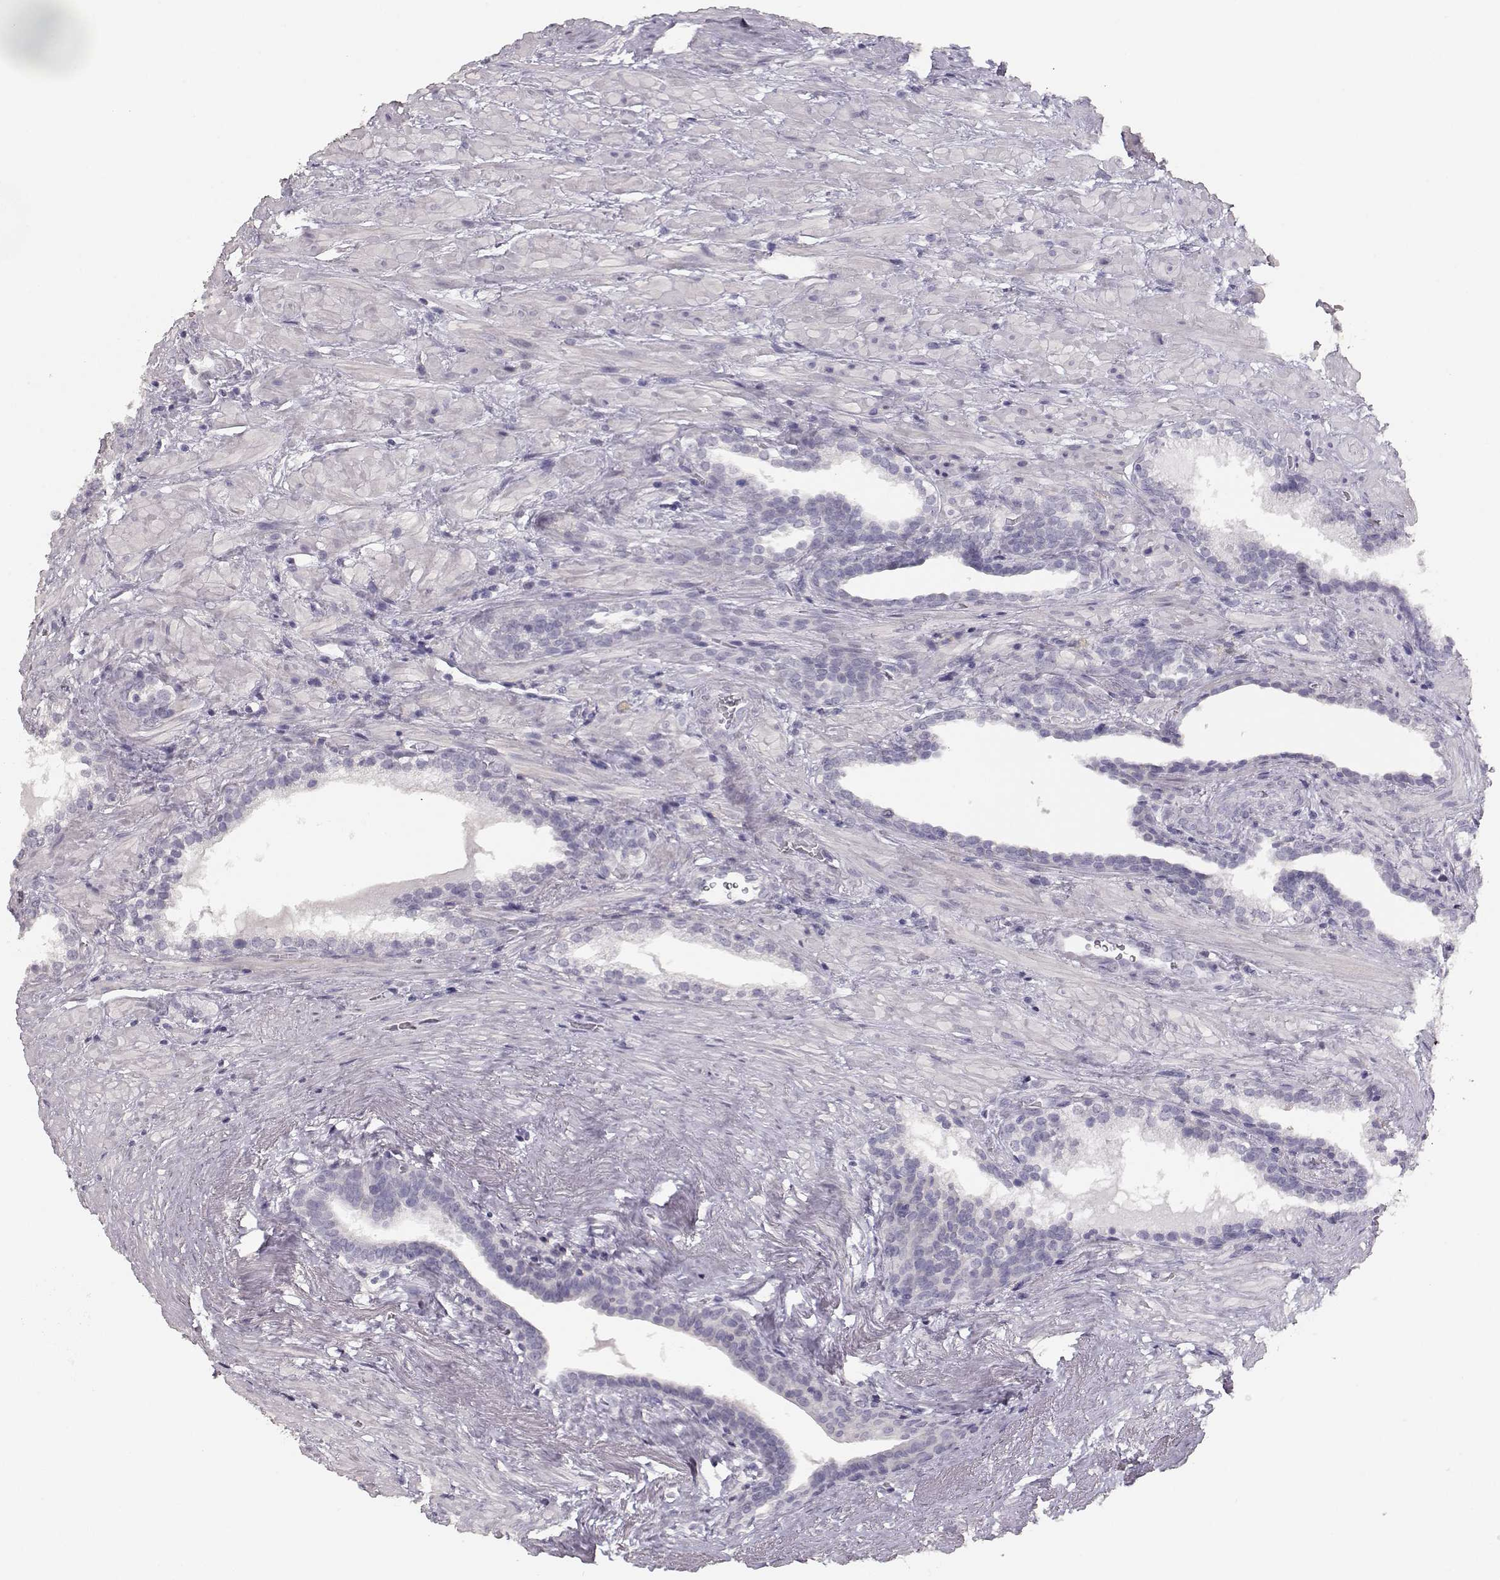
{"staining": {"intensity": "negative", "quantity": "none", "location": "none"}, "tissue": "prostate cancer", "cell_type": "Tumor cells", "image_type": "cancer", "snomed": [{"axis": "morphology", "description": "Adenocarcinoma, NOS"}, {"axis": "topography", "description": "Prostate and seminal vesicle, NOS"}], "caption": "Human prostate cancer (adenocarcinoma) stained for a protein using IHC exhibits no positivity in tumor cells.", "gene": "TKTL1", "patient": {"sex": "male", "age": 63}}